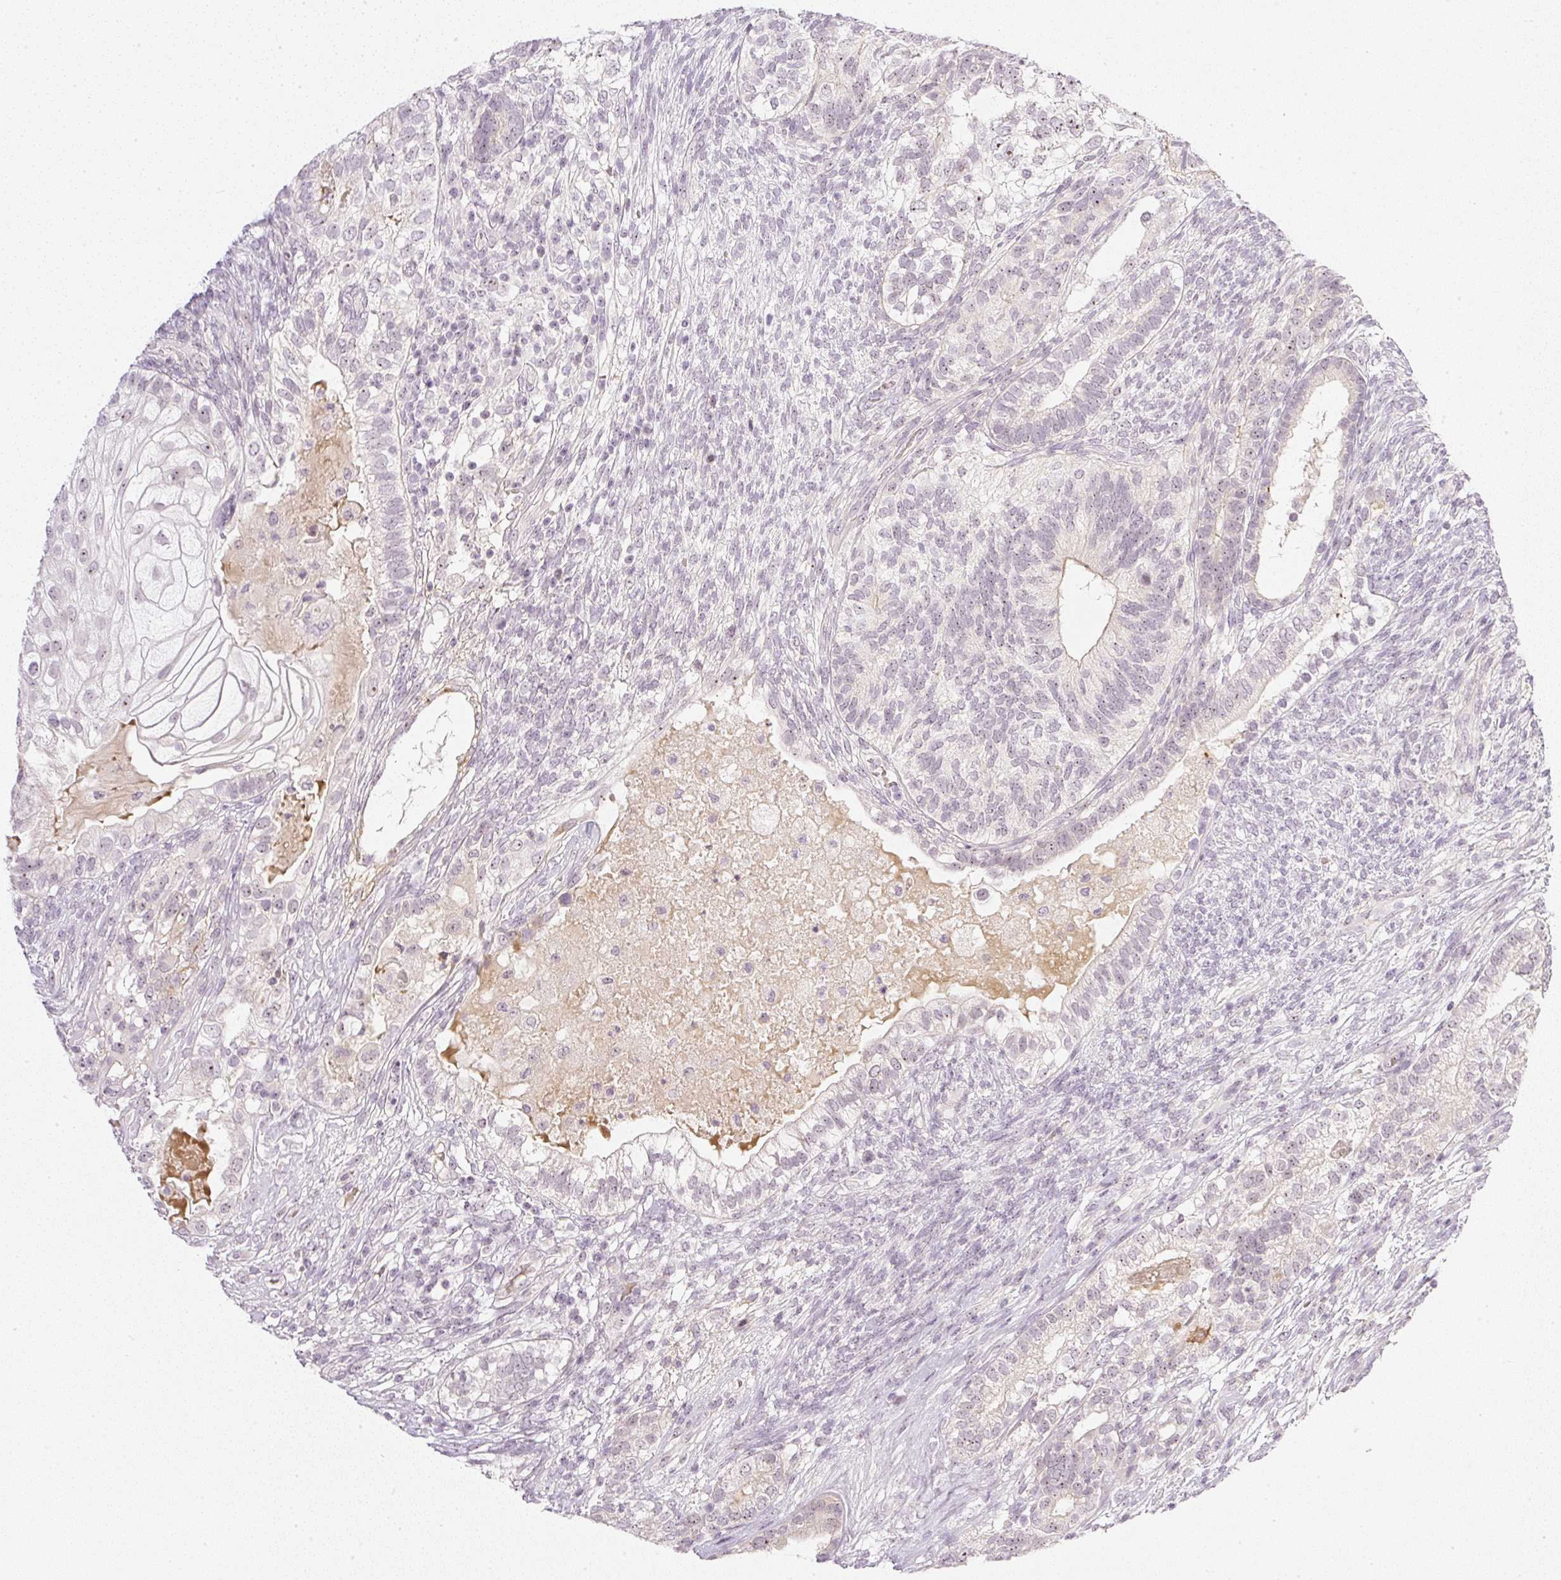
{"staining": {"intensity": "weak", "quantity": "25%-75%", "location": "nuclear"}, "tissue": "testis cancer", "cell_type": "Tumor cells", "image_type": "cancer", "snomed": [{"axis": "morphology", "description": "Seminoma, NOS"}, {"axis": "morphology", "description": "Carcinoma, Embryonal, NOS"}, {"axis": "topography", "description": "Testis"}], "caption": "A brown stain highlights weak nuclear expression of a protein in embryonal carcinoma (testis) tumor cells.", "gene": "AAR2", "patient": {"sex": "male", "age": 41}}